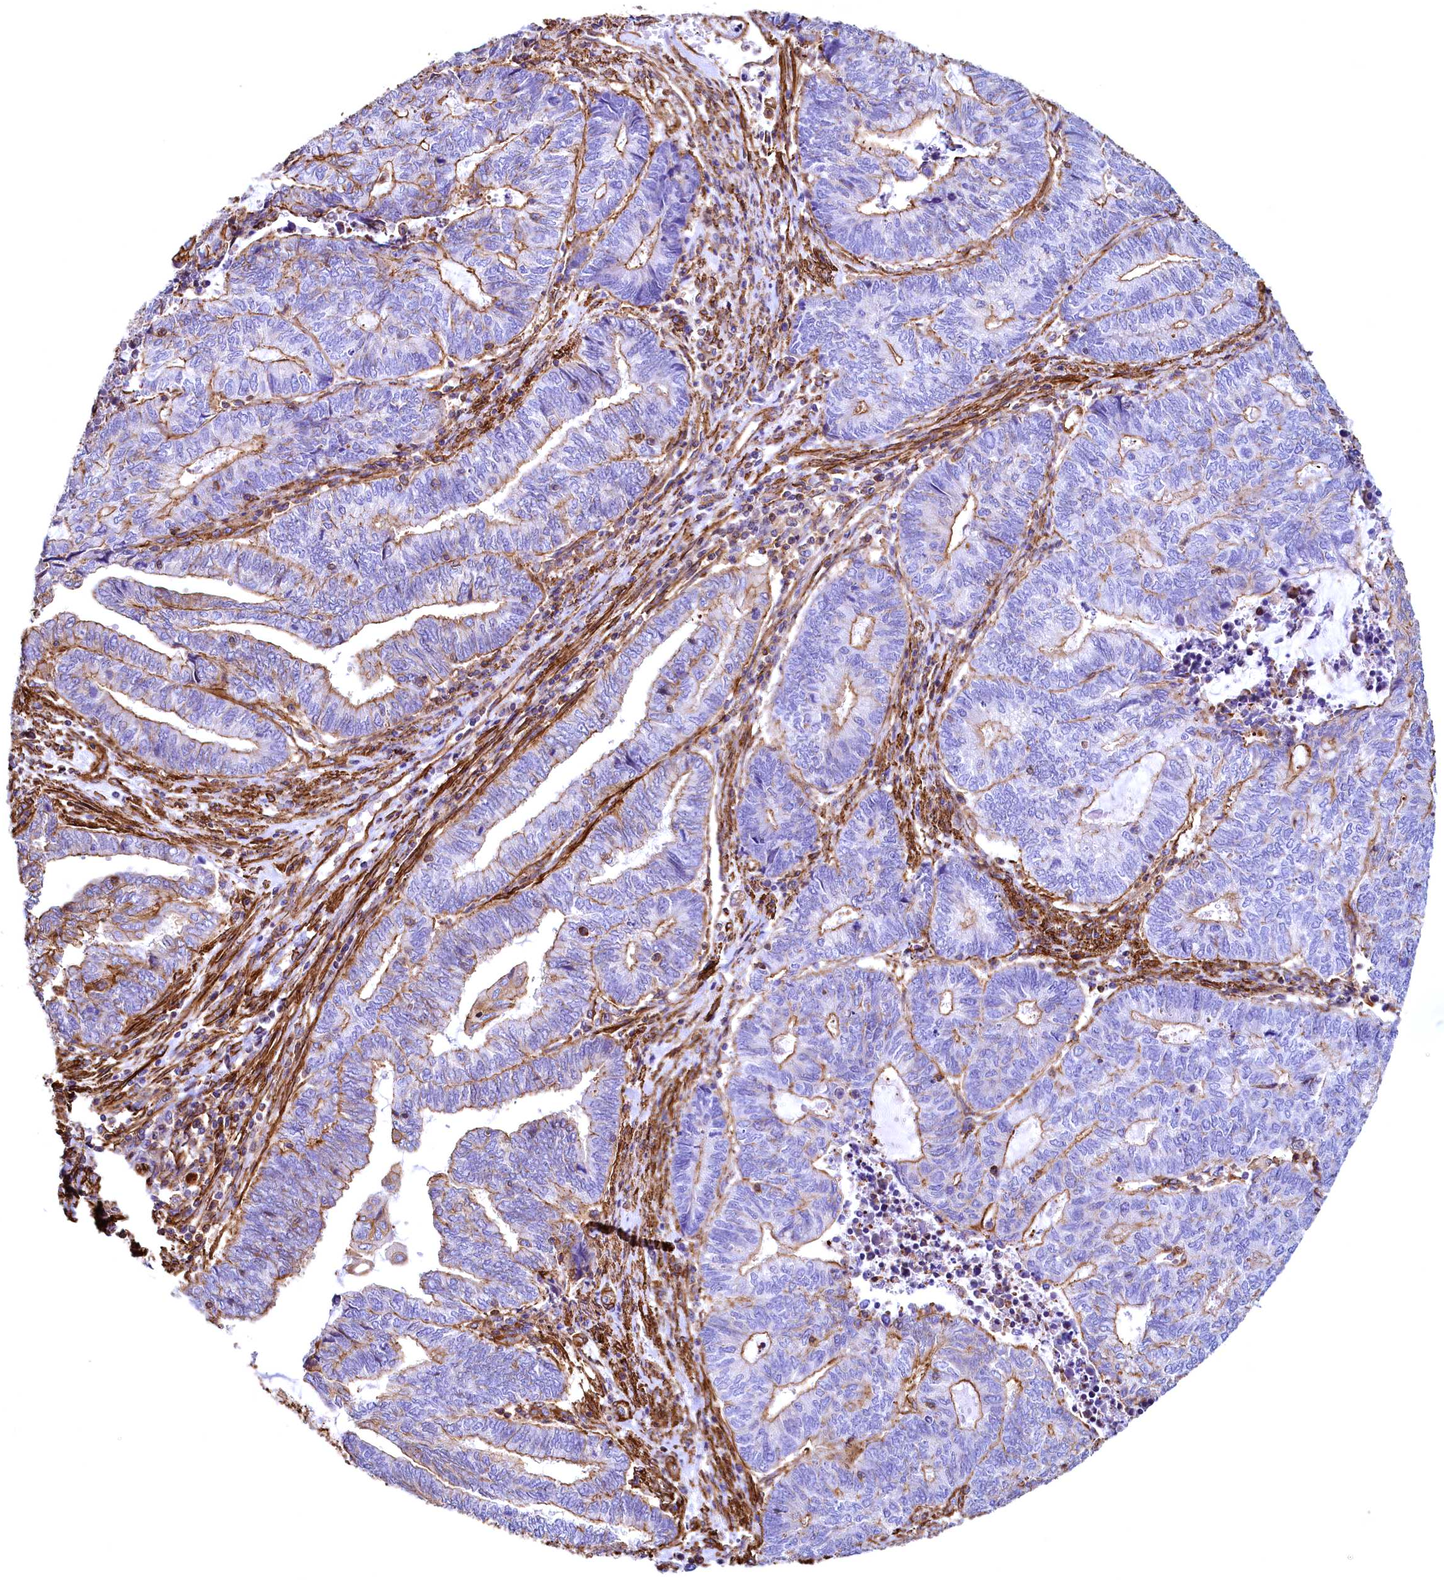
{"staining": {"intensity": "moderate", "quantity": "25%-75%", "location": "cytoplasmic/membranous"}, "tissue": "endometrial cancer", "cell_type": "Tumor cells", "image_type": "cancer", "snomed": [{"axis": "morphology", "description": "Adenocarcinoma, NOS"}, {"axis": "topography", "description": "Uterus"}, {"axis": "topography", "description": "Endometrium"}], "caption": "An immunohistochemistry (IHC) micrograph of neoplastic tissue is shown. Protein staining in brown highlights moderate cytoplasmic/membranous positivity in adenocarcinoma (endometrial) within tumor cells.", "gene": "THBS1", "patient": {"sex": "female", "age": 70}}